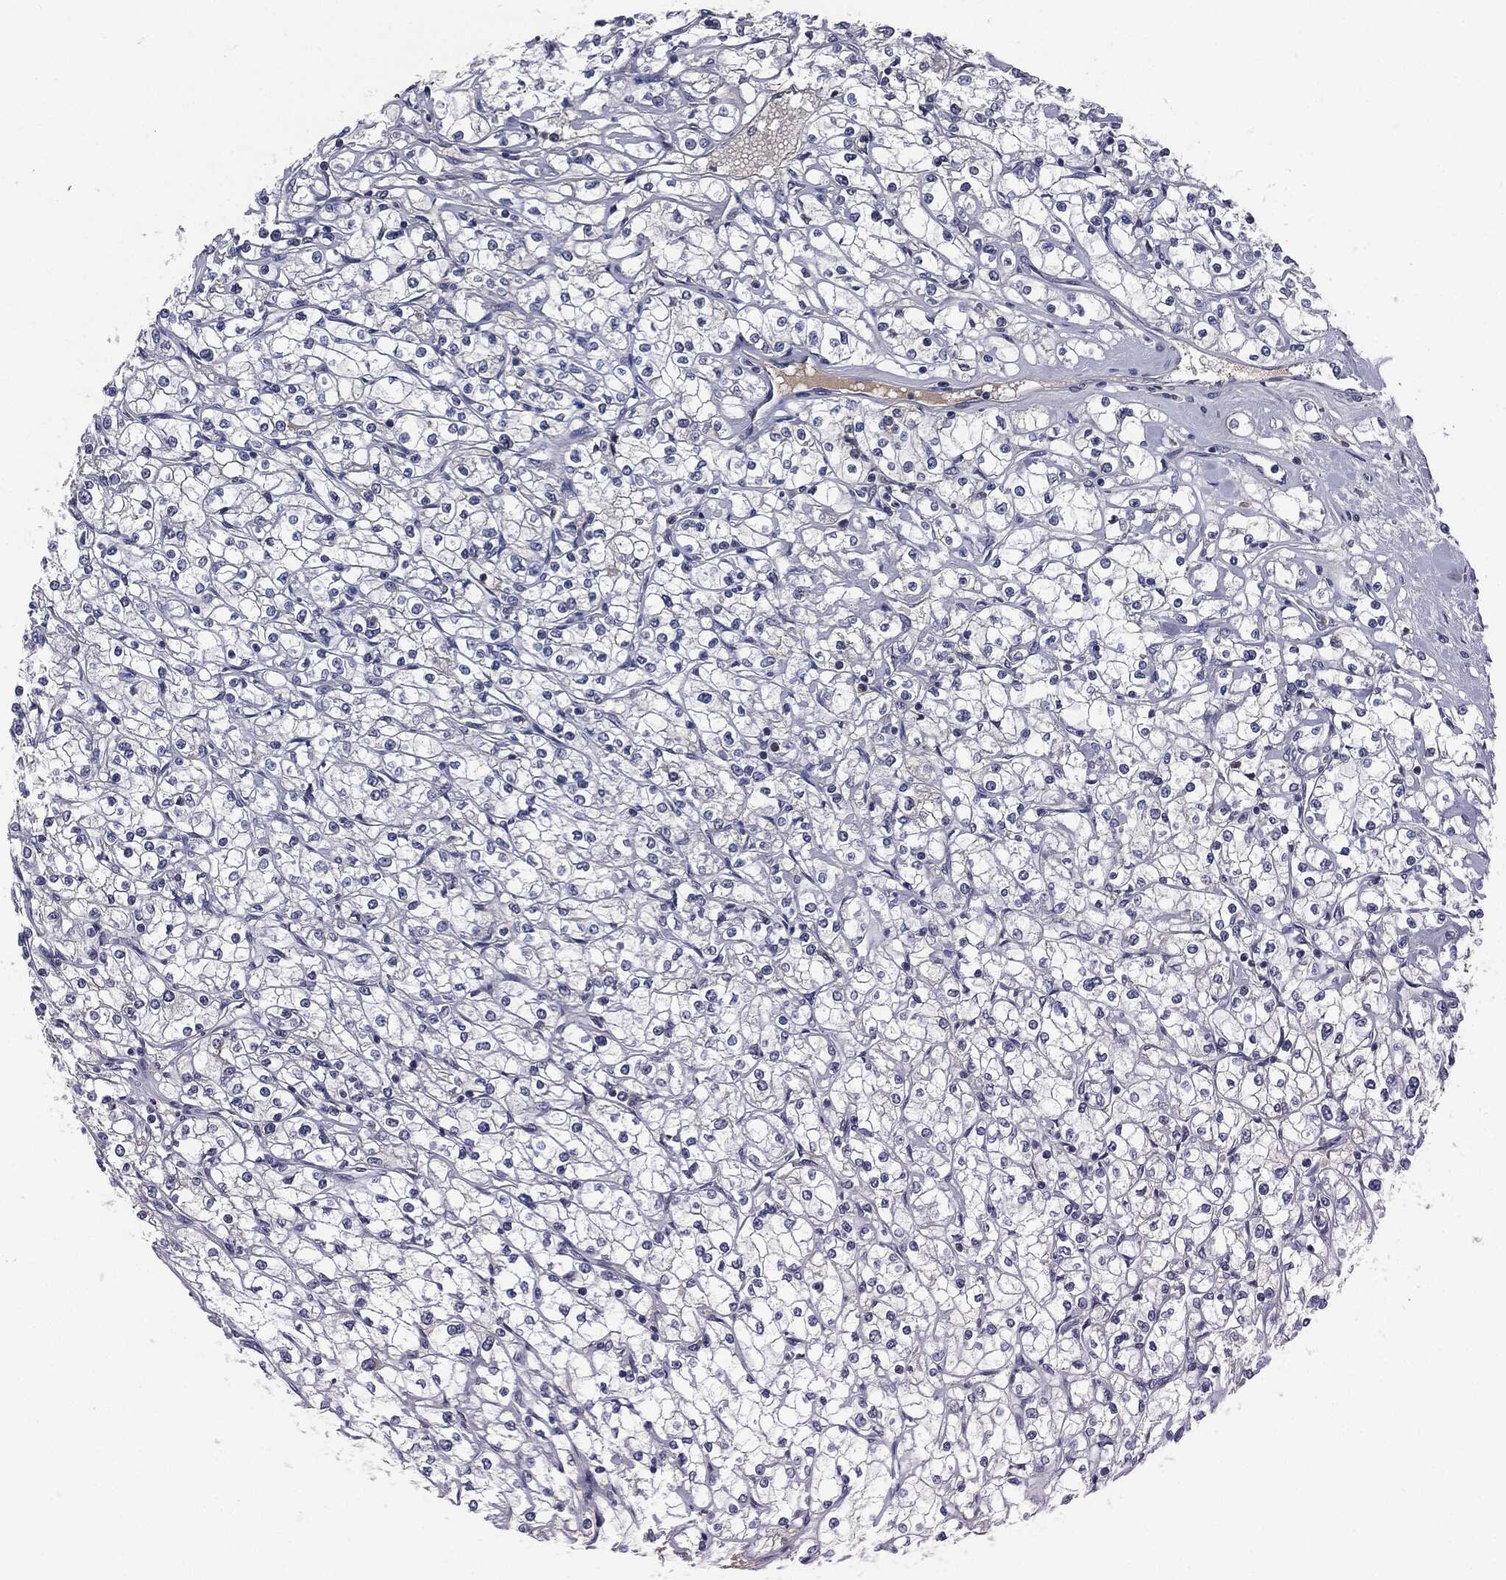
{"staining": {"intensity": "negative", "quantity": "none", "location": "none"}, "tissue": "renal cancer", "cell_type": "Tumor cells", "image_type": "cancer", "snomed": [{"axis": "morphology", "description": "Adenocarcinoma, NOS"}, {"axis": "topography", "description": "Kidney"}], "caption": "Micrograph shows no protein expression in tumor cells of renal adenocarcinoma tissue.", "gene": "SIGLEC7", "patient": {"sex": "male", "age": 67}}